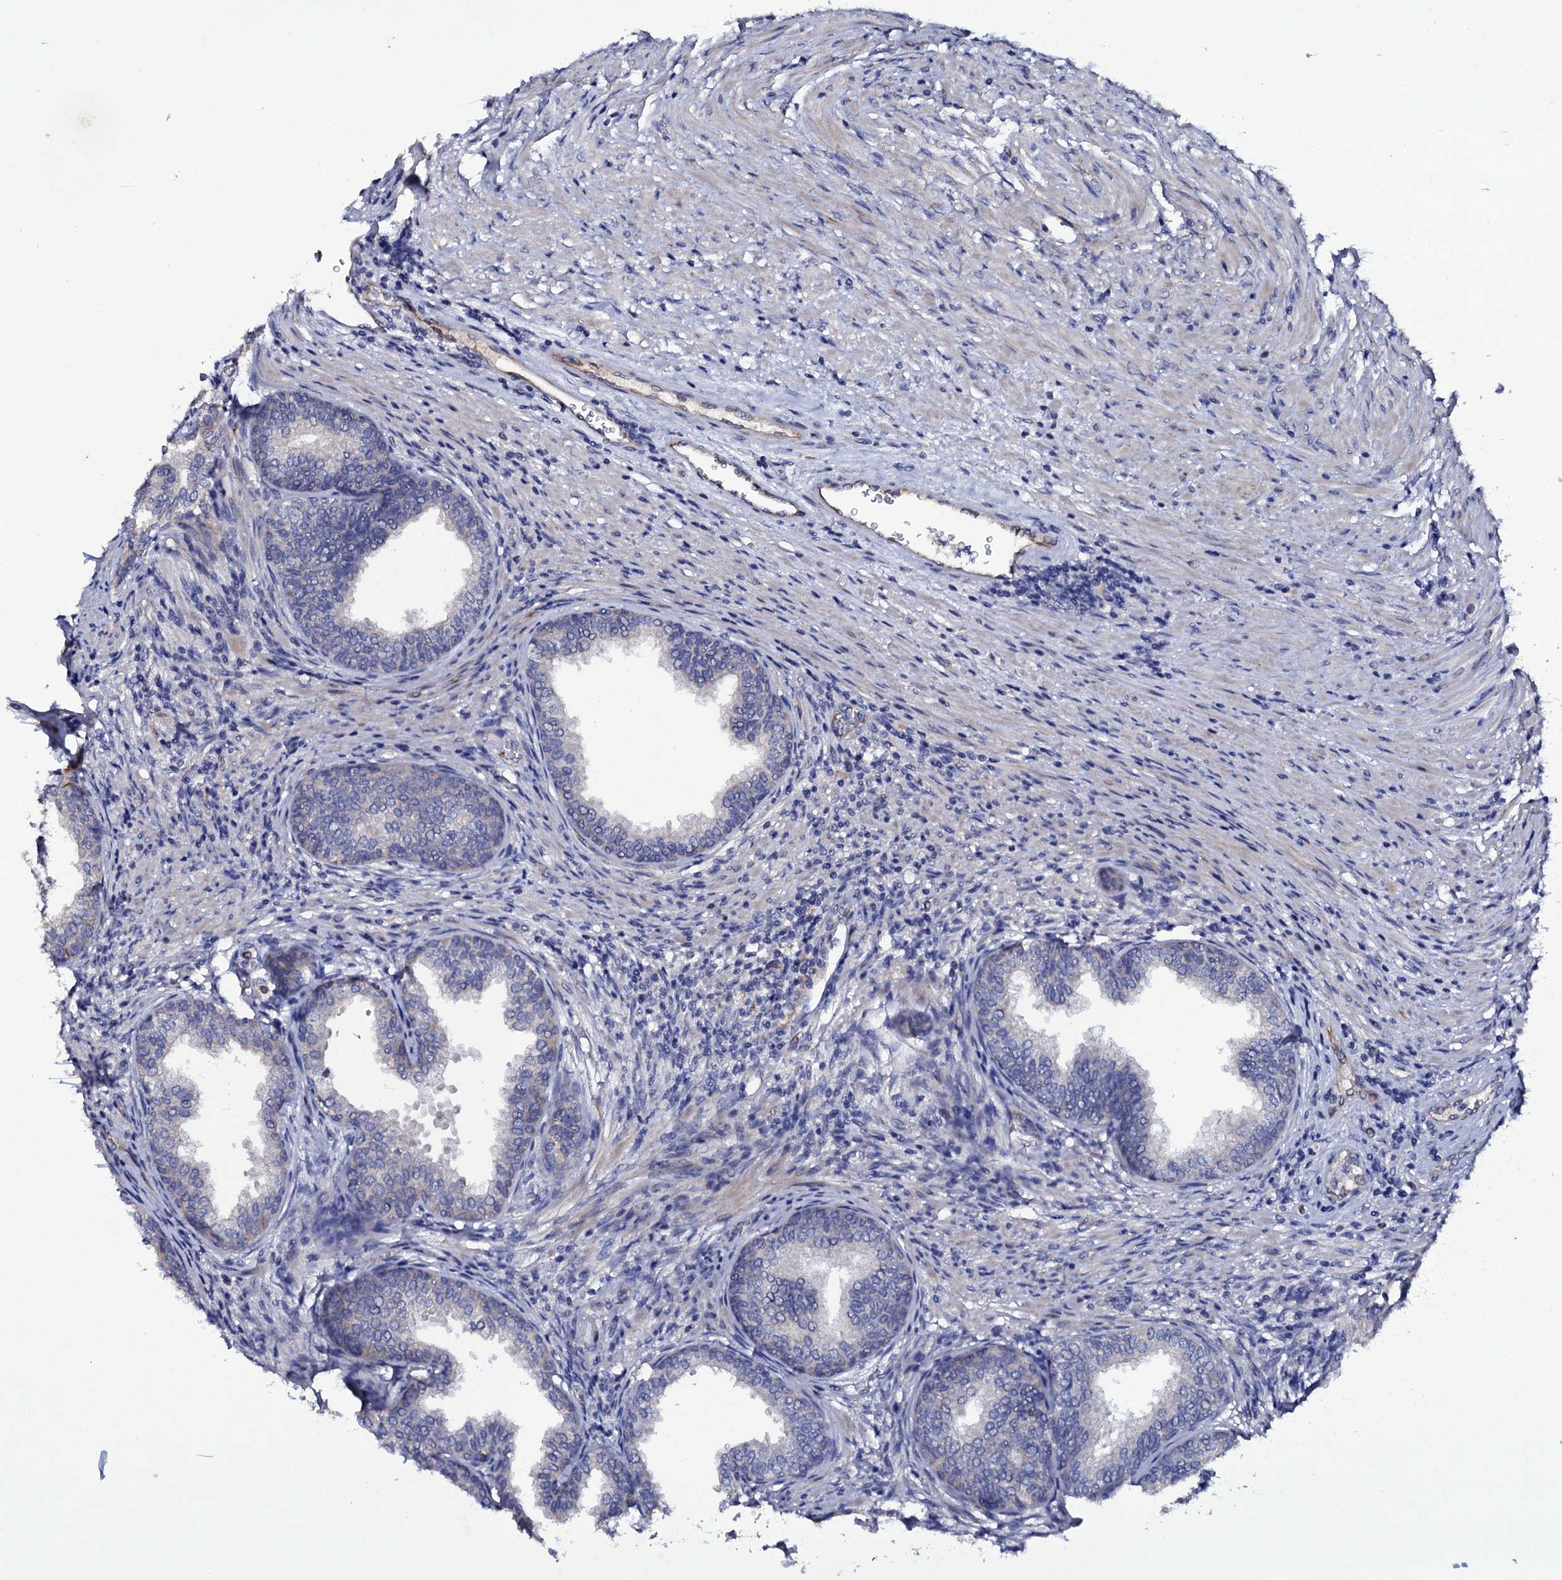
{"staining": {"intensity": "weak", "quantity": "<25%", "location": "cytoplasmic/membranous"}, "tissue": "prostate", "cell_type": "Glandular cells", "image_type": "normal", "snomed": [{"axis": "morphology", "description": "Normal tissue, NOS"}, {"axis": "topography", "description": "Prostate"}], "caption": "Prostate was stained to show a protein in brown. There is no significant positivity in glandular cells. (DAB (3,3'-diaminobenzidine) immunohistochemistry (IHC) visualized using brightfield microscopy, high magnification).", "gene": "BCL2L14", "patient": {"sex": "male", "age": 76}}